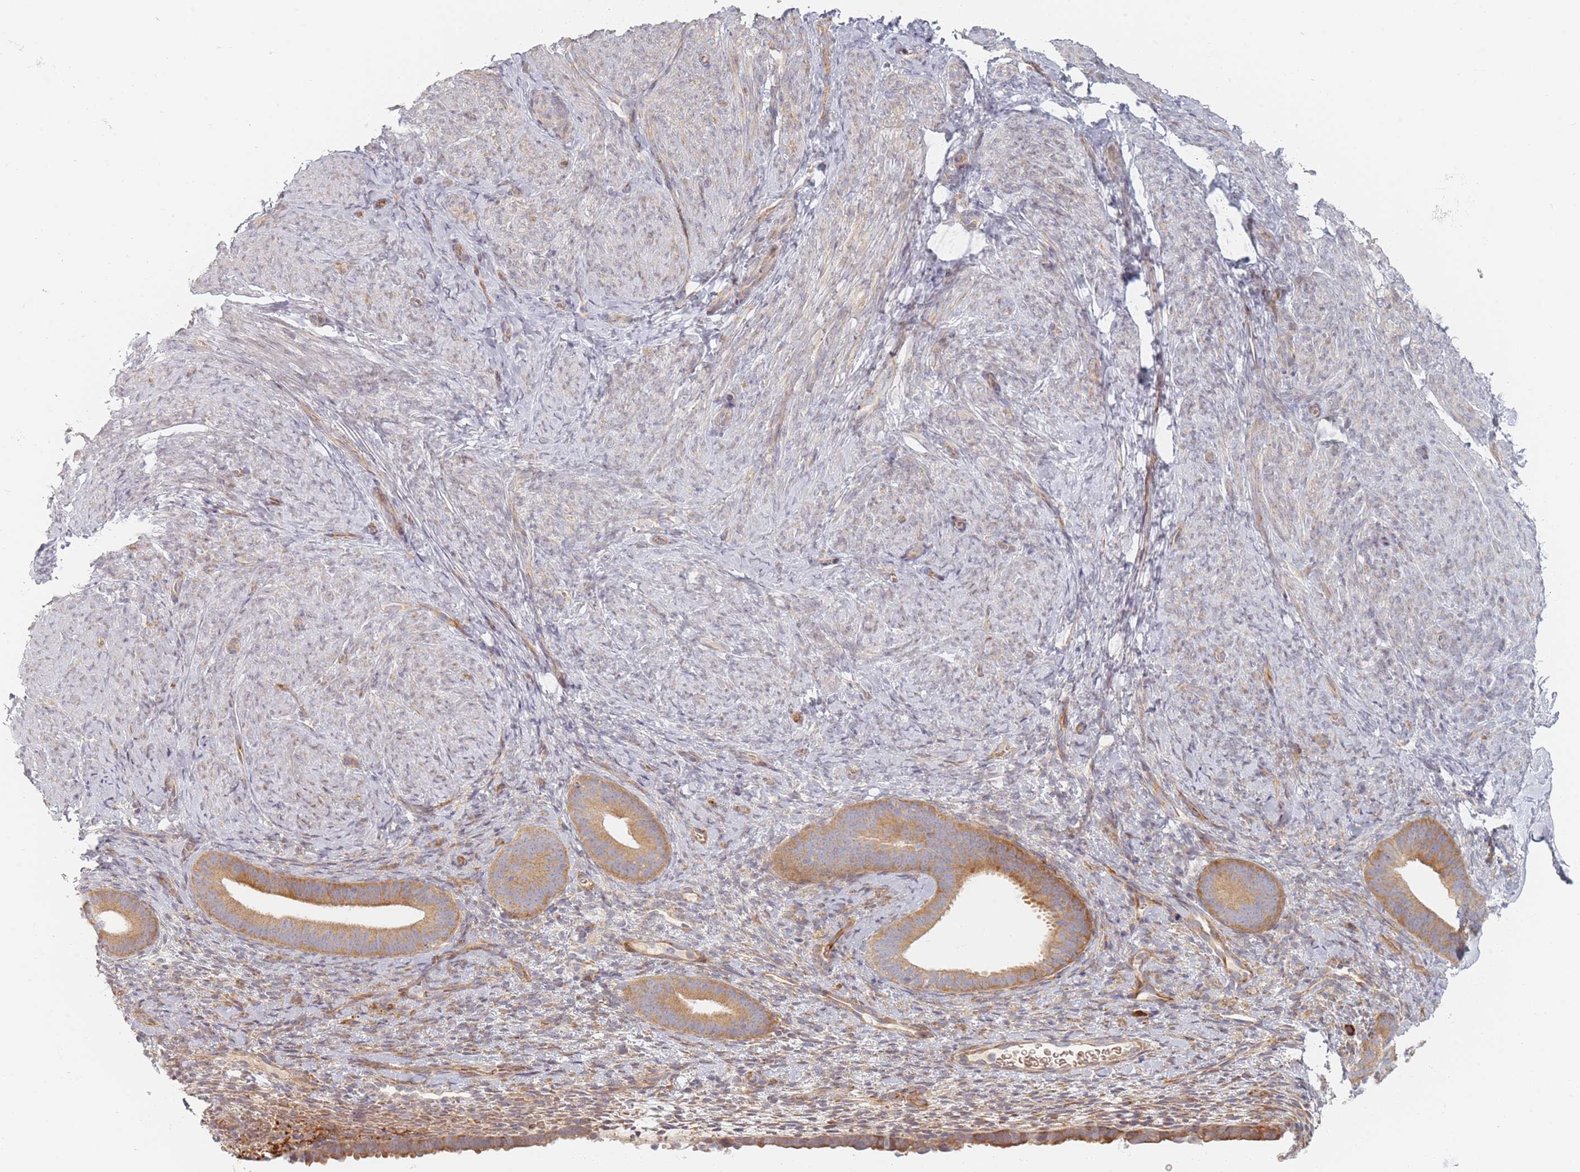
{"staining": {"intensity": "weak", "quantity": "<25%", "location": "cytoplasmic/membranous"}, "tissue": "endometrium", "cell_type": "Cells in endometrial stroma", "image_type": "normal", "snomed": [{"axis": "morphology", "description": "Normal tissue, NOS"}, {"axis": "topography", "description": "Endometrium"}], "caption": "Micrograph shows no significant protein expression in cells in endometrial stroma of unremarkable endometrium.", "gene": "ZKSCAN7", "patient": {"sex": "female", "age": 65}}